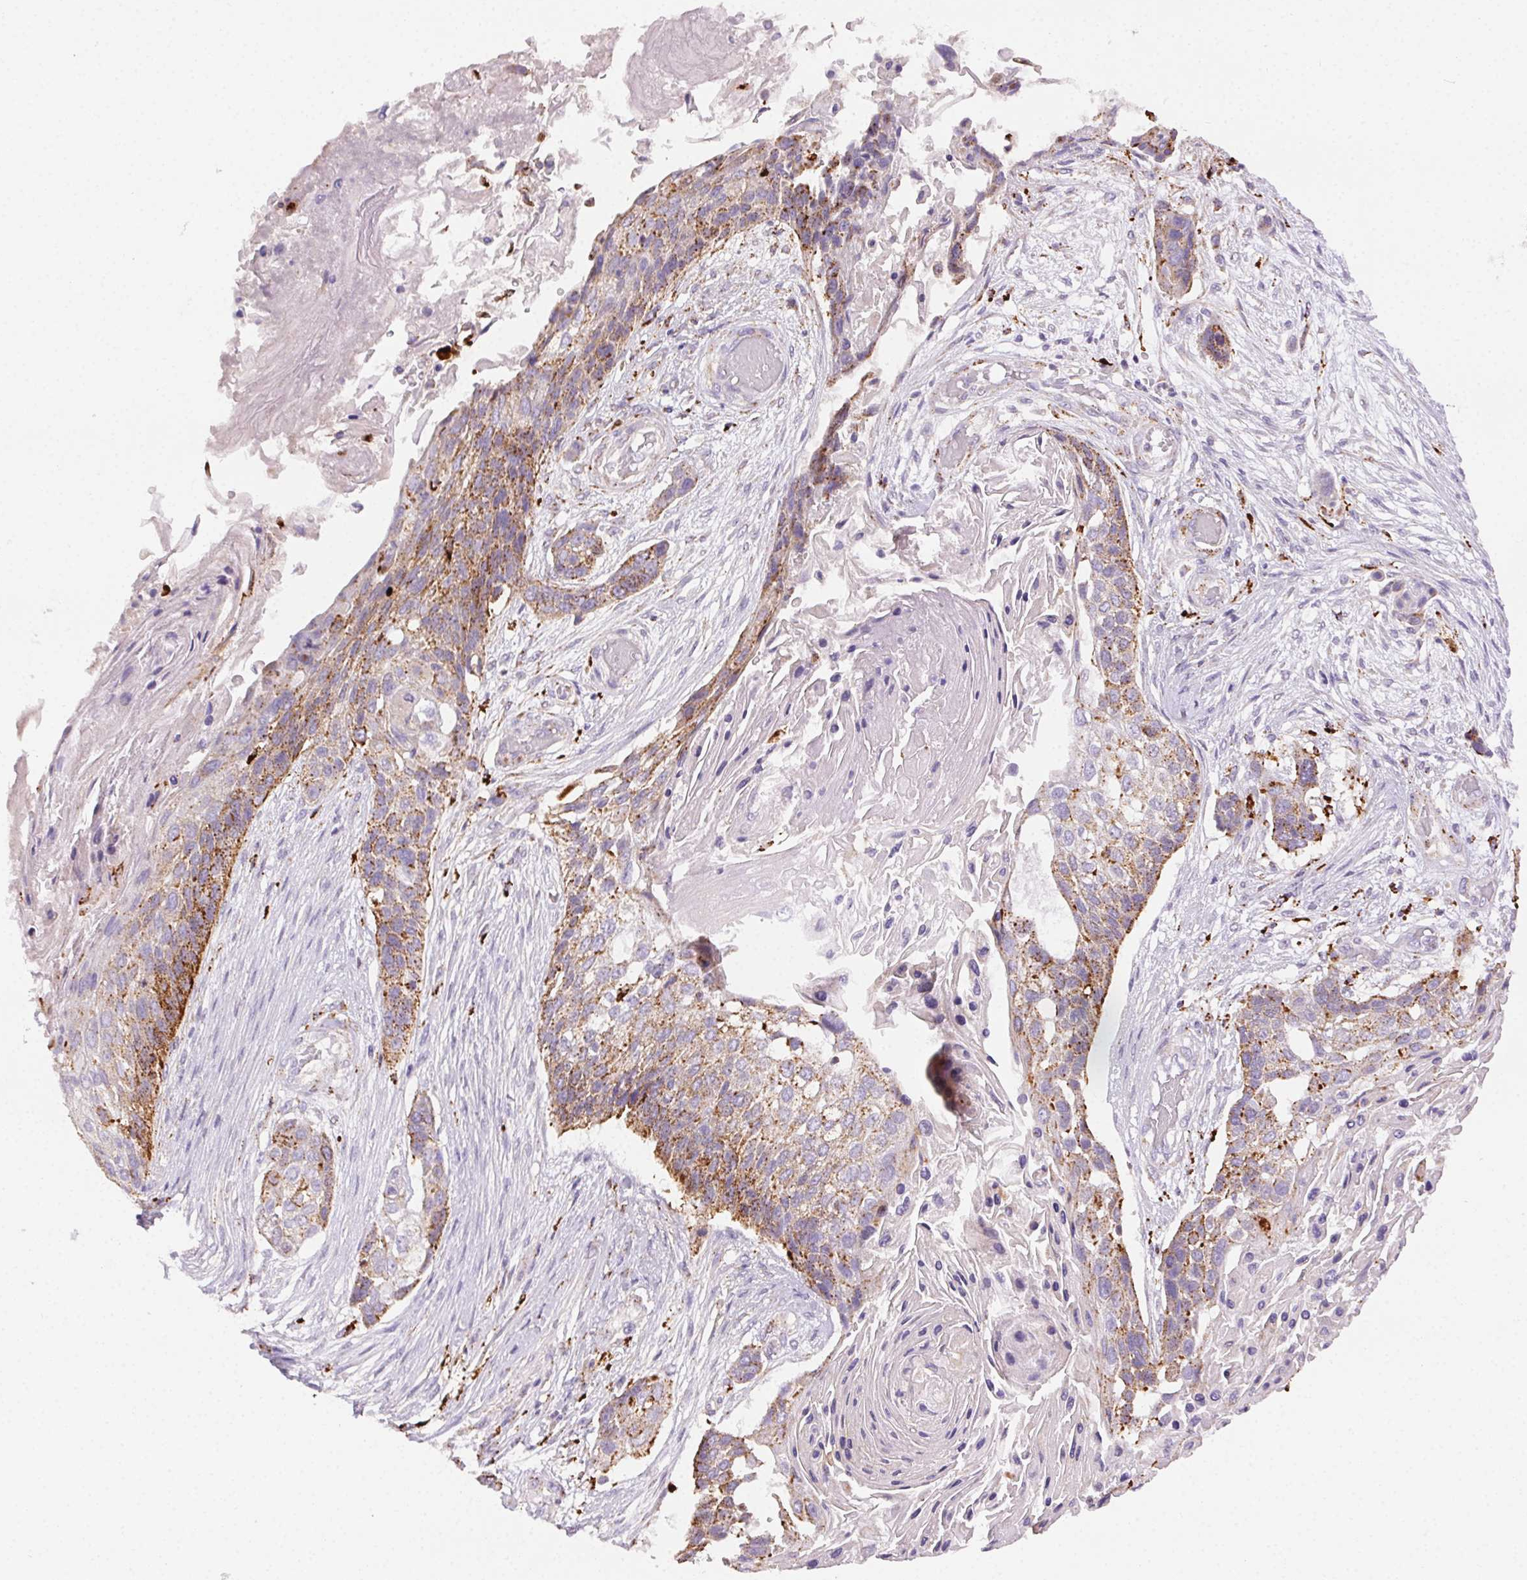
{"staining": {"intensity": "moderate", "quantity": "<25%", "location": "cytoplasmic/membranous"}, "tissue": "lung cancer", "cell_type": "Tumor cells", "image_type": "cancer", "snomed": [{"axis": "morphology", "description": "Squamous cell carcinoma, NOS"}, {"axis": "topography", "description": "Lung"}], "caption": "This image shows lung cancer (squamous cell carcinoma) stained with IHC to label a protein in brown. The cytoplasmic/membranous of tumor cells show moderate positivity for the protein. Nuclei are counter-stained blue.", "gene": "SCPEP1", "patient": {"sex": "male", "age": 69}}